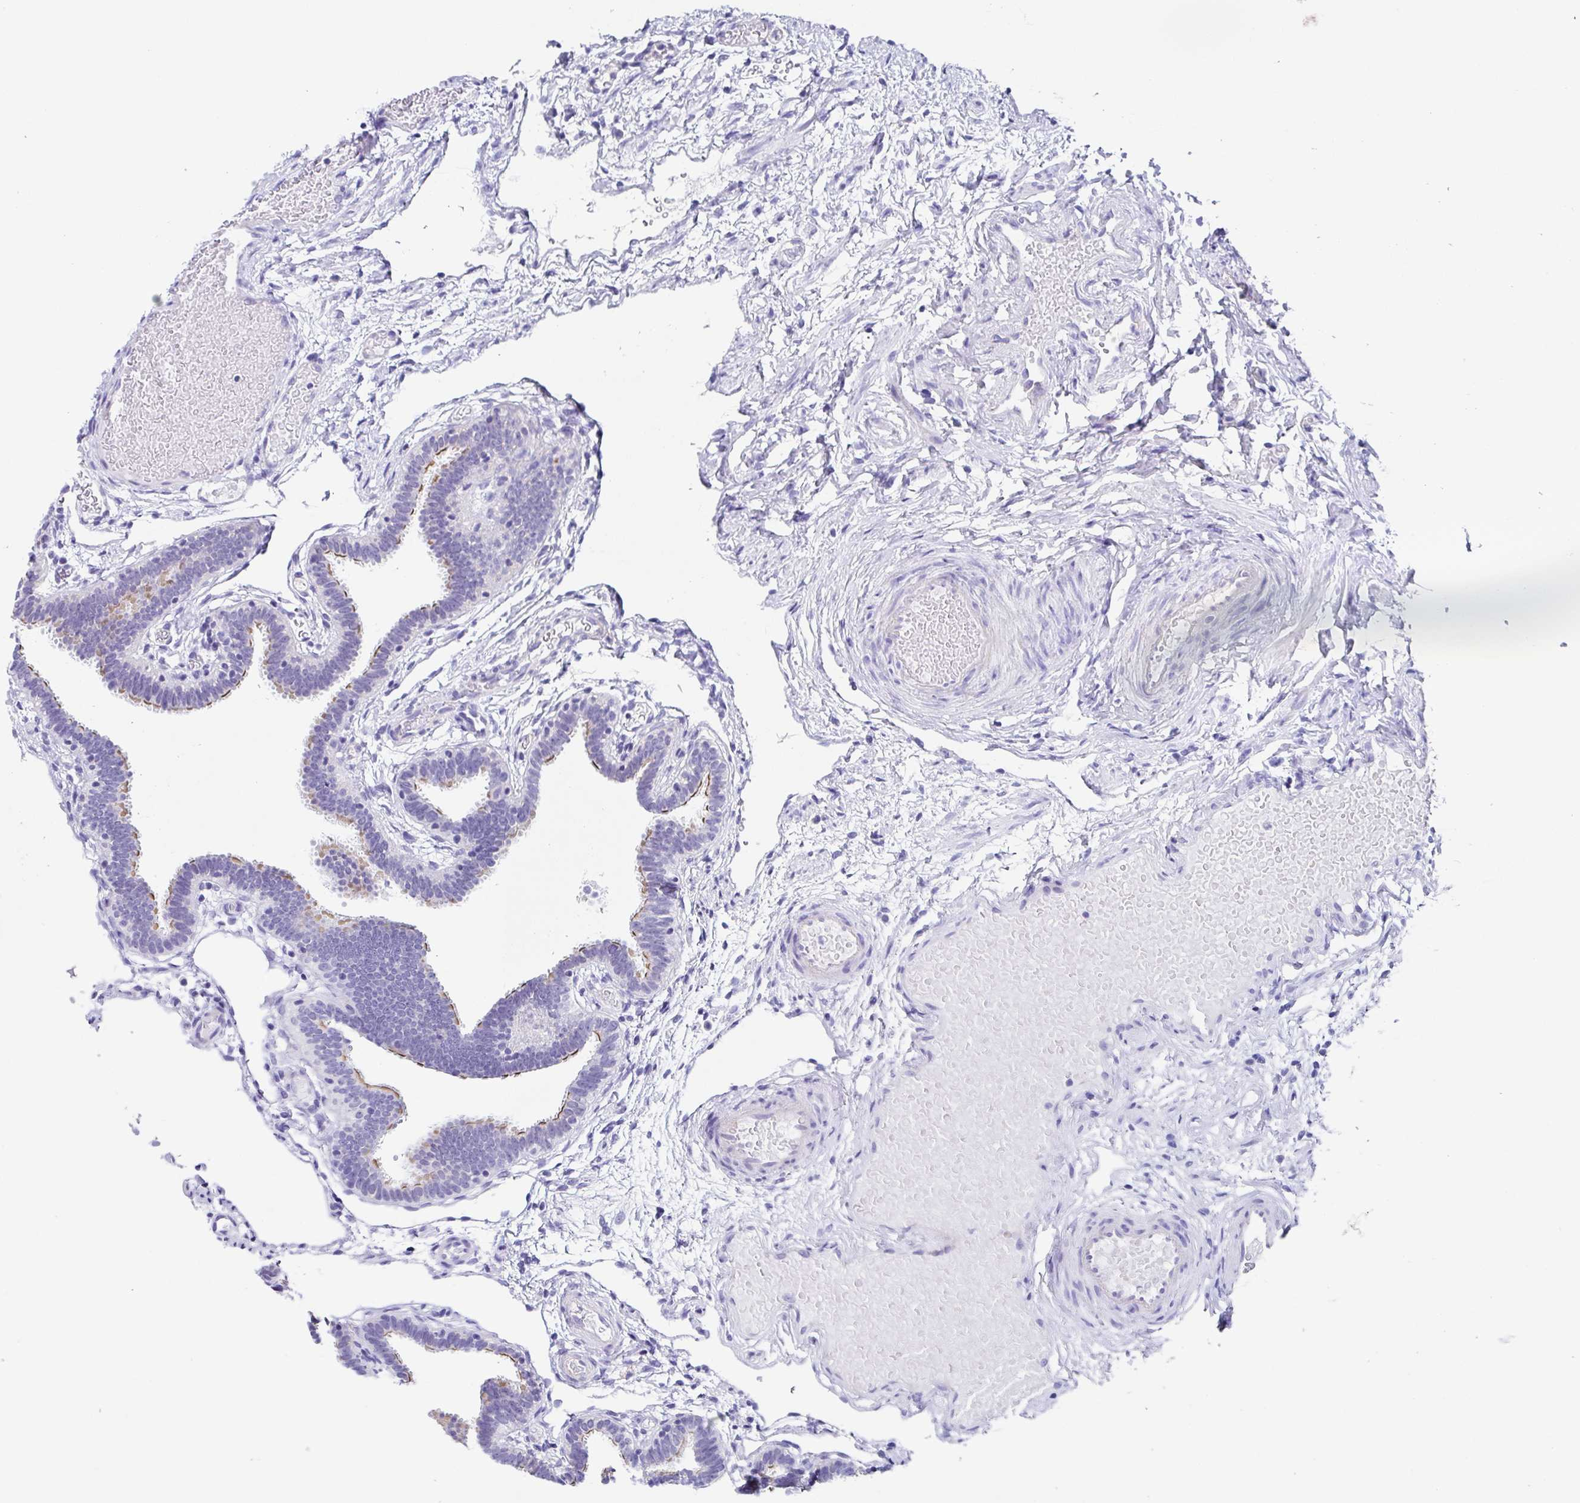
{"staining": {"intensity": "negative", "quantity": "none", "location": "none"}, "tissue": "fallopian tube", "cell_type": "Glandular cells", "image_type": "normal", "snomed": [{"axis": "morphology", "description": "Normal tissue, NOS"}, {"axis": "topography", "description": "Fallopian tube"}], "caption": "The IHC image has no significant positivity in glandular cells of fallopian tube.", "gene": "TMPRSS11E", "patient": {"sex": "female", "age": 37}}